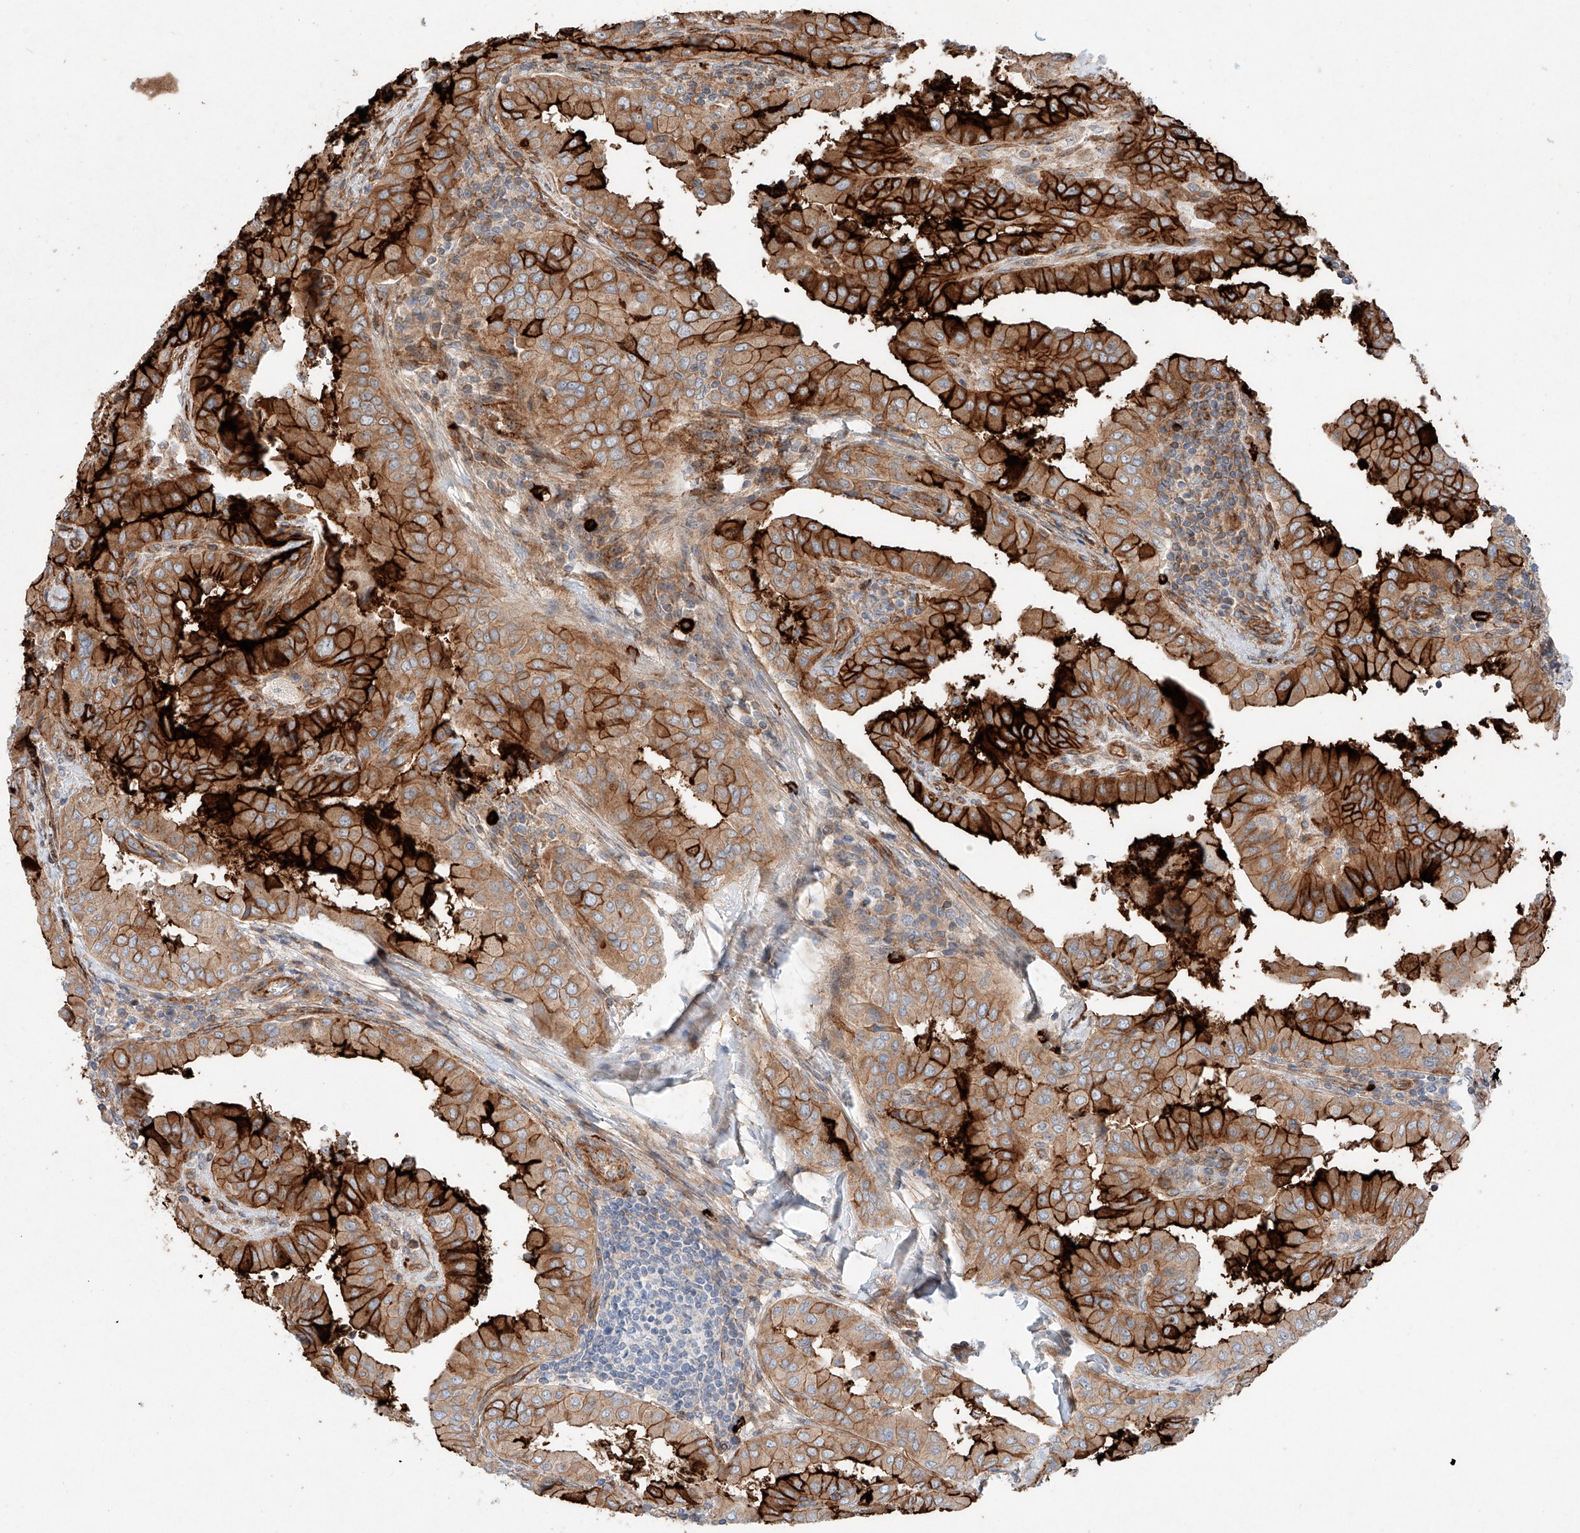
{"staining": {"intensity": "strong", "quantity": ">75%", "location": "cytoplasmic/membranous"}, "tissue": "thyroid cancer", "cell_type": "Tumor cells", "image_type": "cancer", "snomed": [{"axis": "morphology", "description": "Papillary adenocarcinoma, NOS"}, {"axis": "topography", "description": "Thyroid gland"}], "caption": "Tumor cells reveal high levels of strong cytoplasmic/membranous positivity in about >75% of cells in human thyroid papillary adenocarcinoma.", "gene": "MINDY4", "patient": {"sex": "male", "age": 33}}